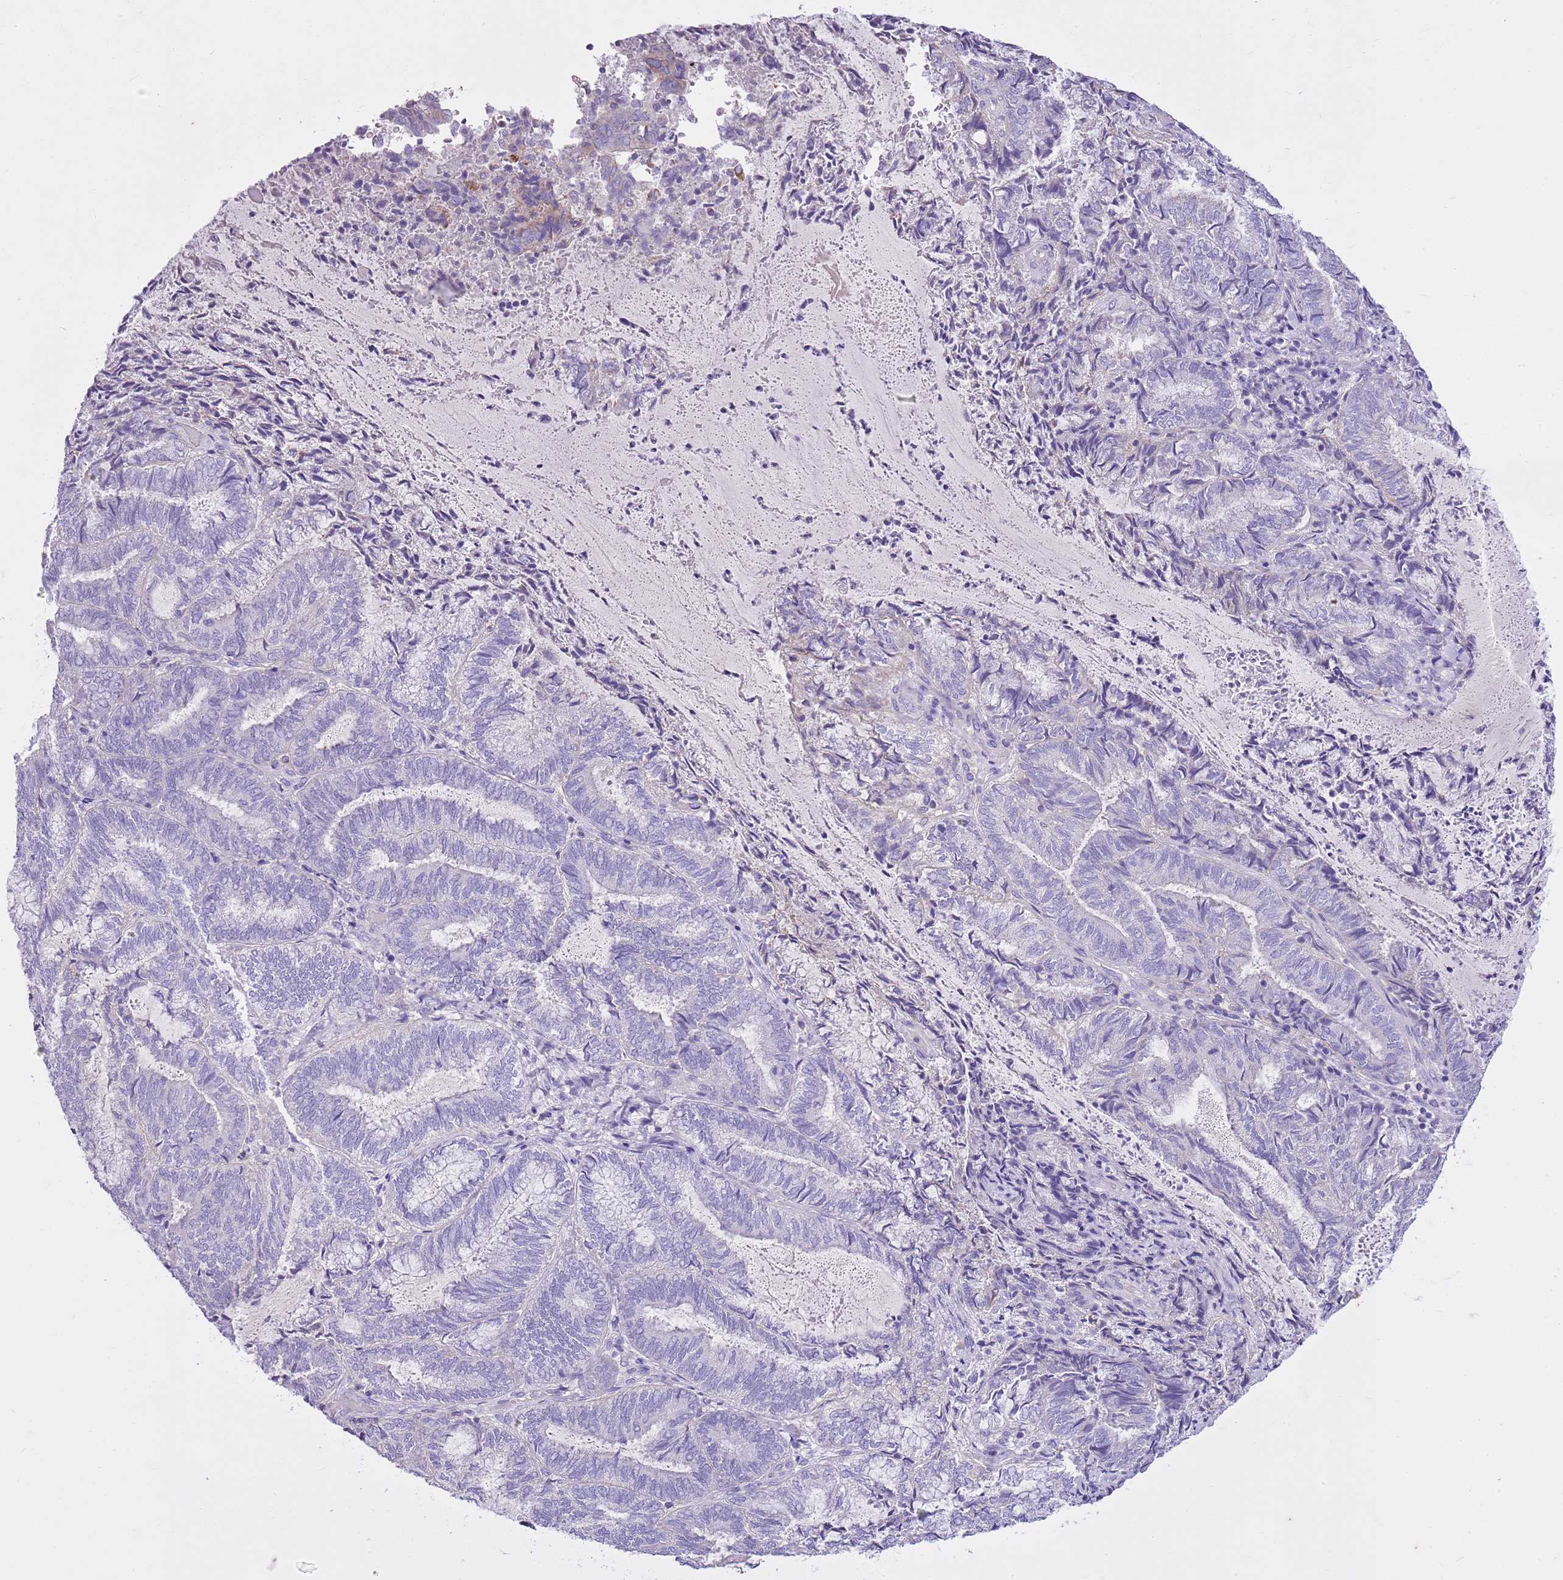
{"staining": {"intensity": "negative", "quantity": "none", "location": "none"}, "tissue": "endometrial cancer", "cell_type": "Tumor cells", "image_type": "cancer", "snomed": [{"axis": "morphology", "description": "Adenocarcinoma, NOS"}, {"axis": "topography", "description": "Endometrium"}], "caption": "Tumor cells show no significant protein staining in endometrial cancer (adenocarcinoma). Brightfield microscopy of immunohistochemistry stained with DAB (brown) and hematoxylin (blue), captured at high magnification.", "gene": "CNPPD1", "patient": {"sex": "female", "age": 80}}